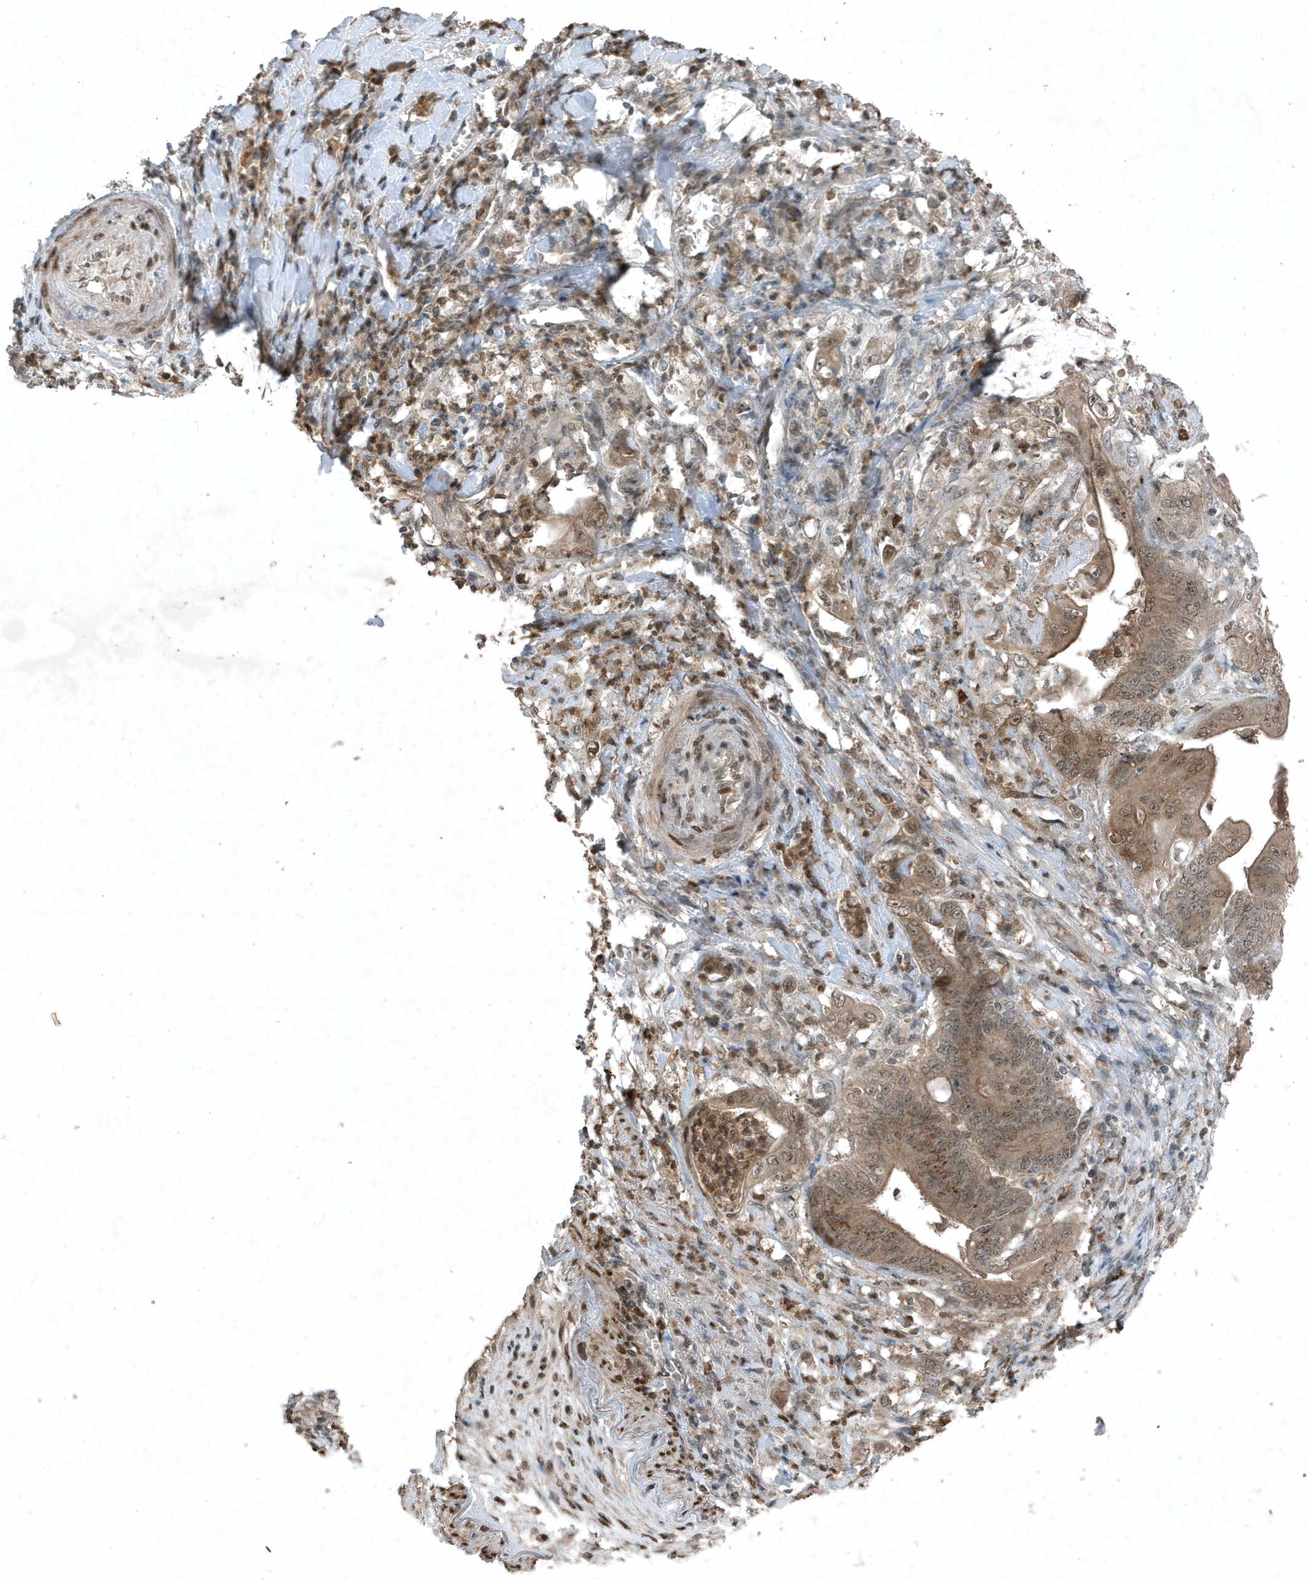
{"staining": {"intensity": "moderate", "quantity": "25%-75%", "location": "cytoplasmic/membranous,nuclear"}, "tissue": "stomach cancer", "cell_type": "Tumor cells", "image_type": "cancer", "snomed": [{"axis": "morphology", "description": "Adenocarcinoma, NOS"}, {"axis": "topography", "description": "Stomach"}], "caption": "Stomach cancer (adenocarcinoma) stained with a brown dye displays moderate cytoplasmic/membranous and nuclear positive positivity in about 25%-75% of tumor cells.", "gene": "HSPA1A", "patient": {"sex": "female", "age": 73}}